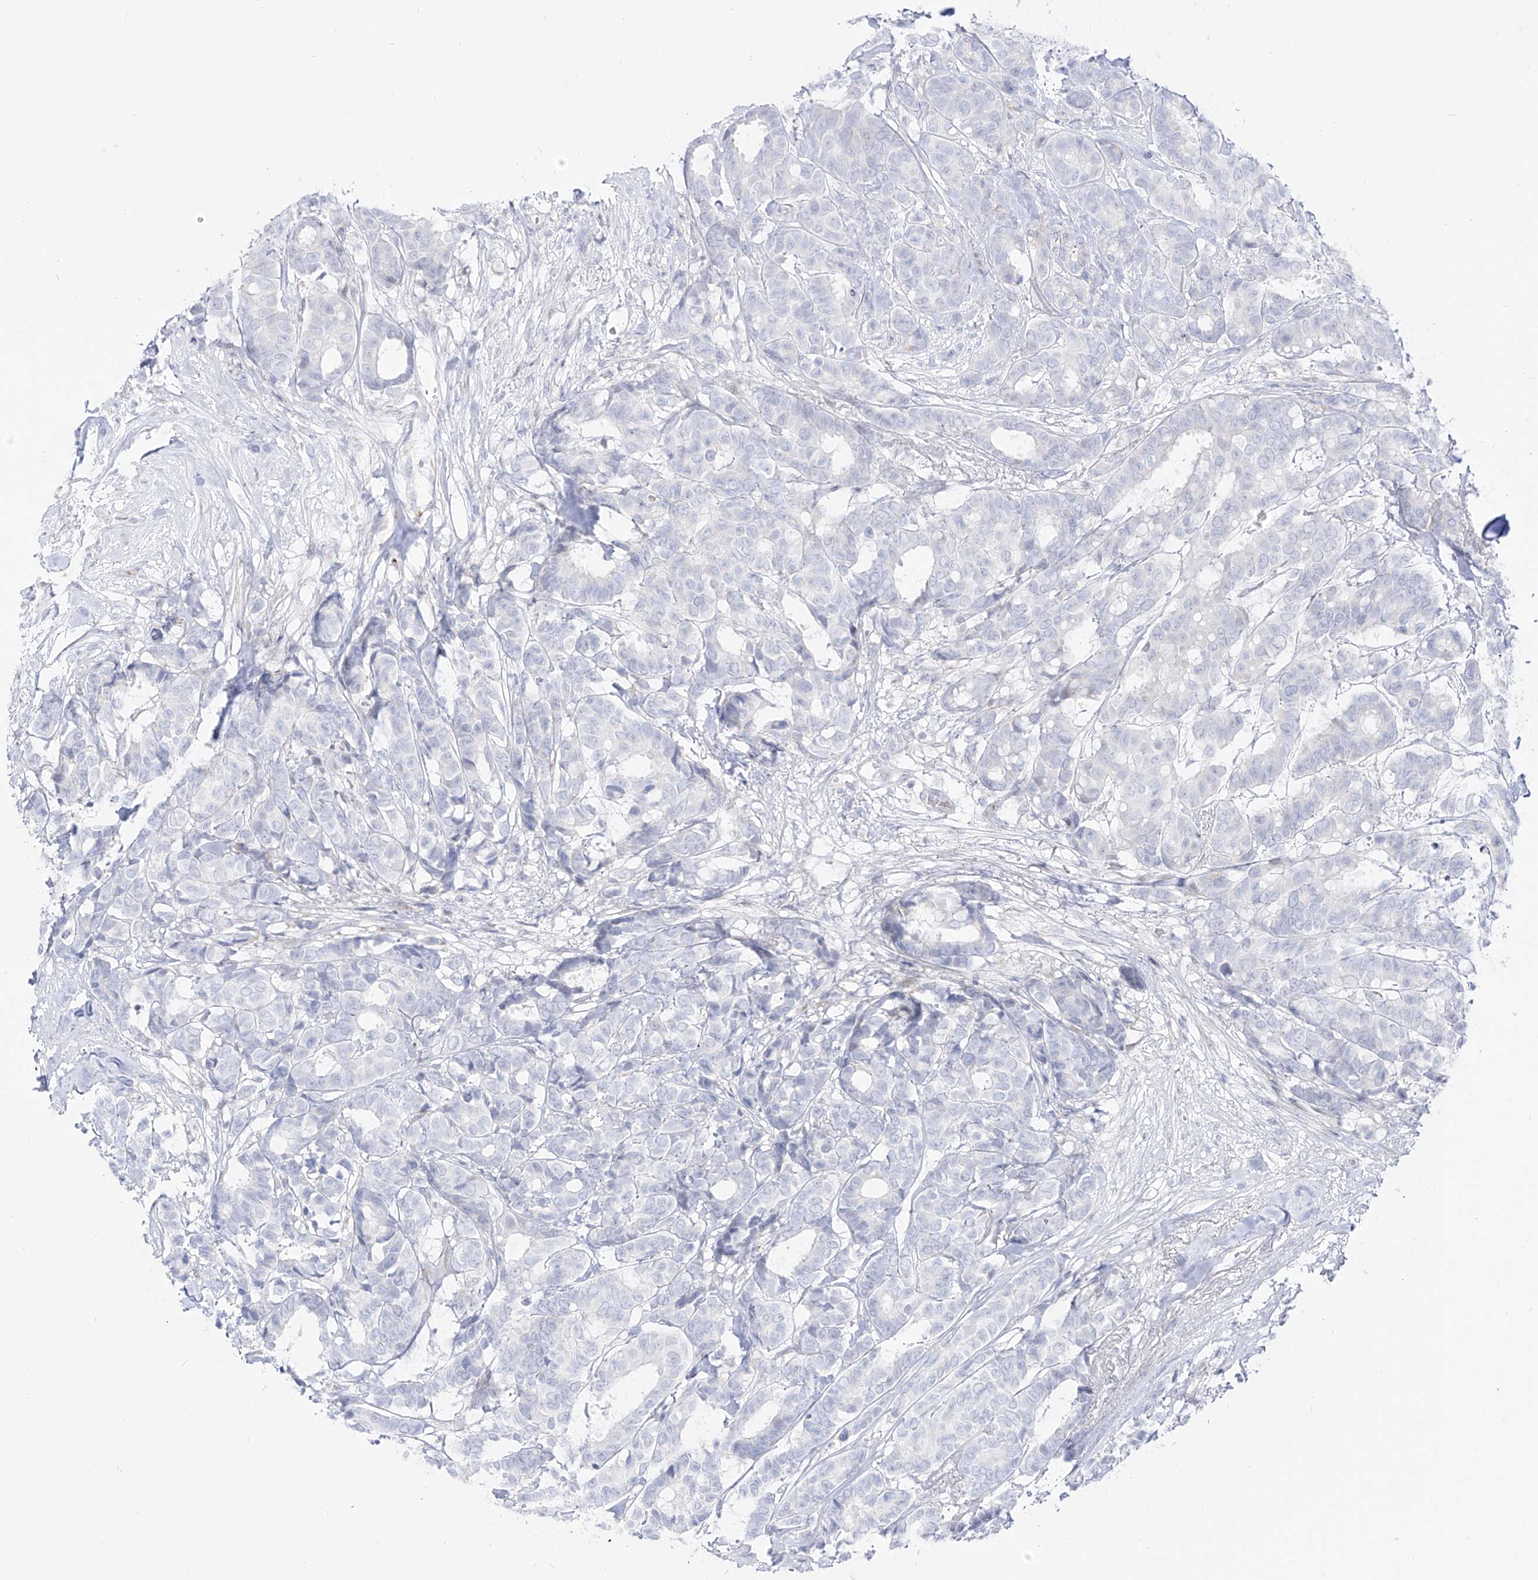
{"staining": {"intensity": "negative", "quantity": "none", "location": "none"}, "tissue": "breast cancer", "cell_type": "Tumor cells", "image_type": "cancer", "snomed": [{"axis": "morphology", "description": "Duct carcinoma"}, {"axis": "topography", "description": "Breast"}], "caption": "There is no significant expression in tumor cells of intraductal carcinoma (breast).", "gene": "ZNF180", "patient": {"sex": "female", "age": 87}}